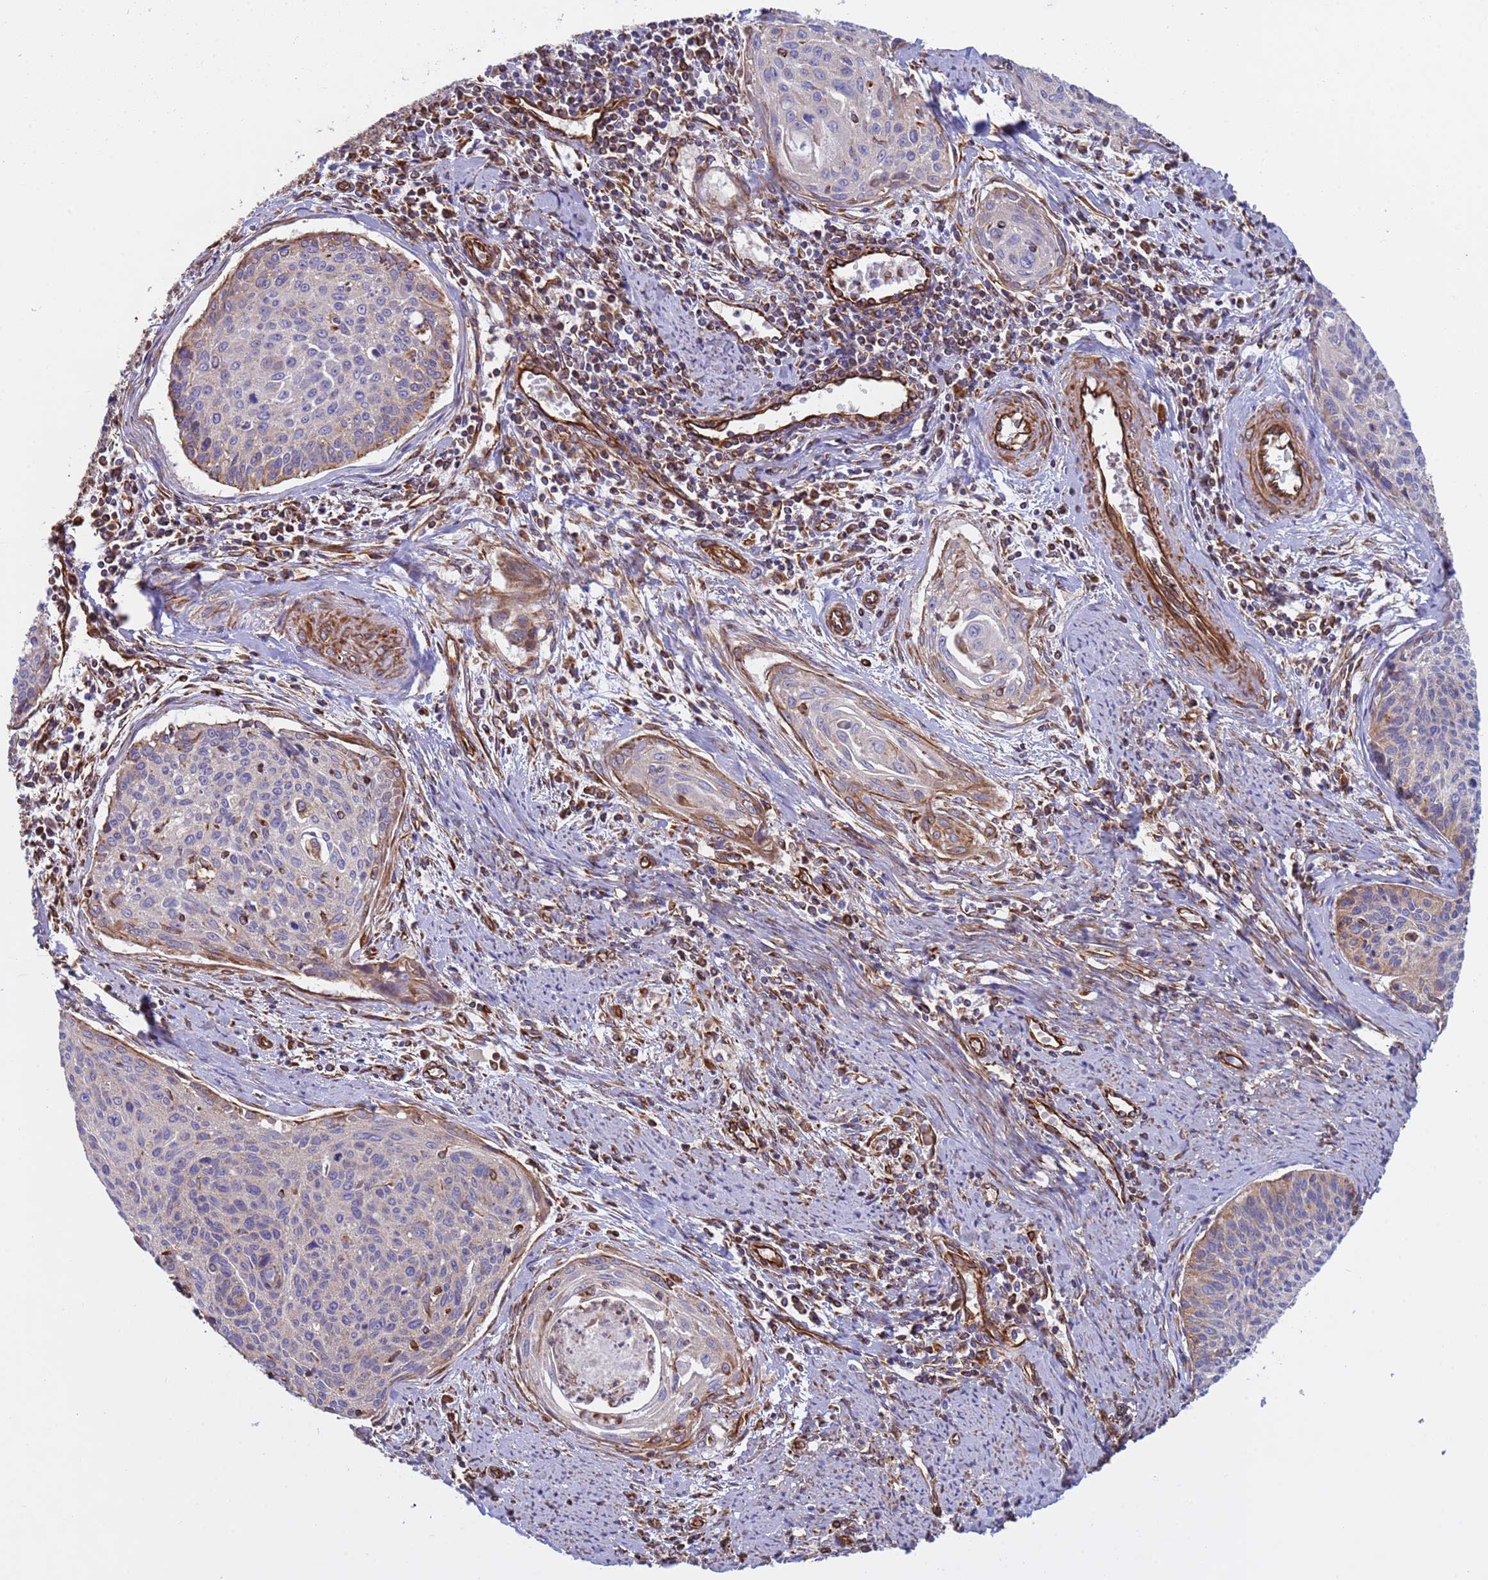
{"staining": {"intensity": "weak", "quantity": "<25%", "location": "cytoplasmic/membranous"}, "tissue": "cervical cancer", "cell_type": "Tumor cells", "image_type": "cancer", "snomed": [{"axis": "morphology", "description": "Squamous cell carcinoma, NOS"}, {"axis": "topography", "description": "Cervix"}], "caption": "Immunohistochemistry micrograph of neoplastic tissue: human cervical cancer (squamous cell carcinoma) stained with DAB reveals no significant protein staining in tumor cells.", "gene": "NUDT12", "patient": {"sex": "female", "age": 55}}